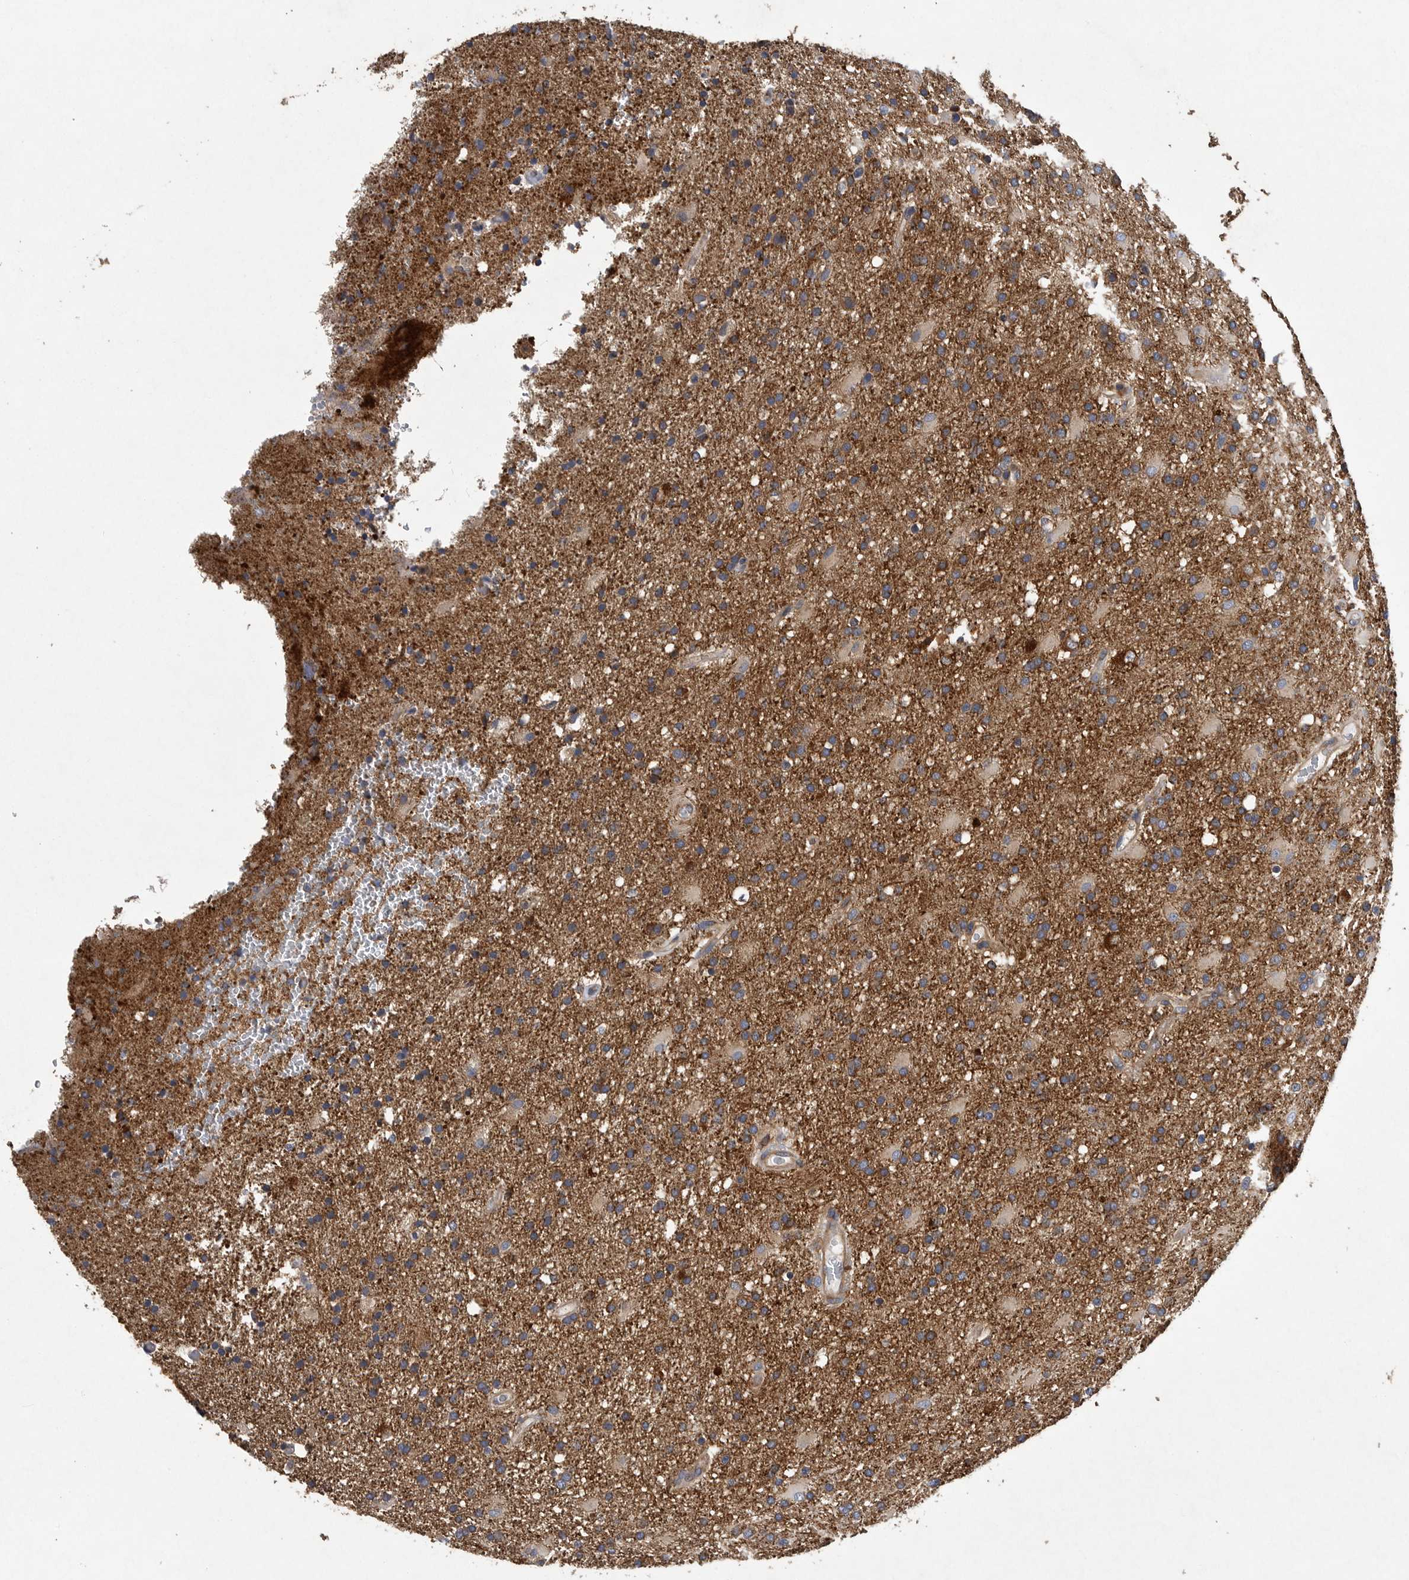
{"staining": {"intensity": "moderate", "quantity": ">75%", "location": "cytoplasmic/membranous"}, "tissue": "glioma", "cell_type": "Tumor cells", "image_type": "cancer", "snomed": [{"axis": "morphology", "description": "Glioma, malignant, High grade"}, {"axis": "topography", "description": "Brain"}], "caption": "Immunohistochemistry (IHC) (DAB) staining of human malignant high-grade glioma reveals moderate cytoplasmic/membranous protein expression in about >75% of tumor cells.", "gene": "OXR1", "patient": {"sex": "male", "age": 72}}